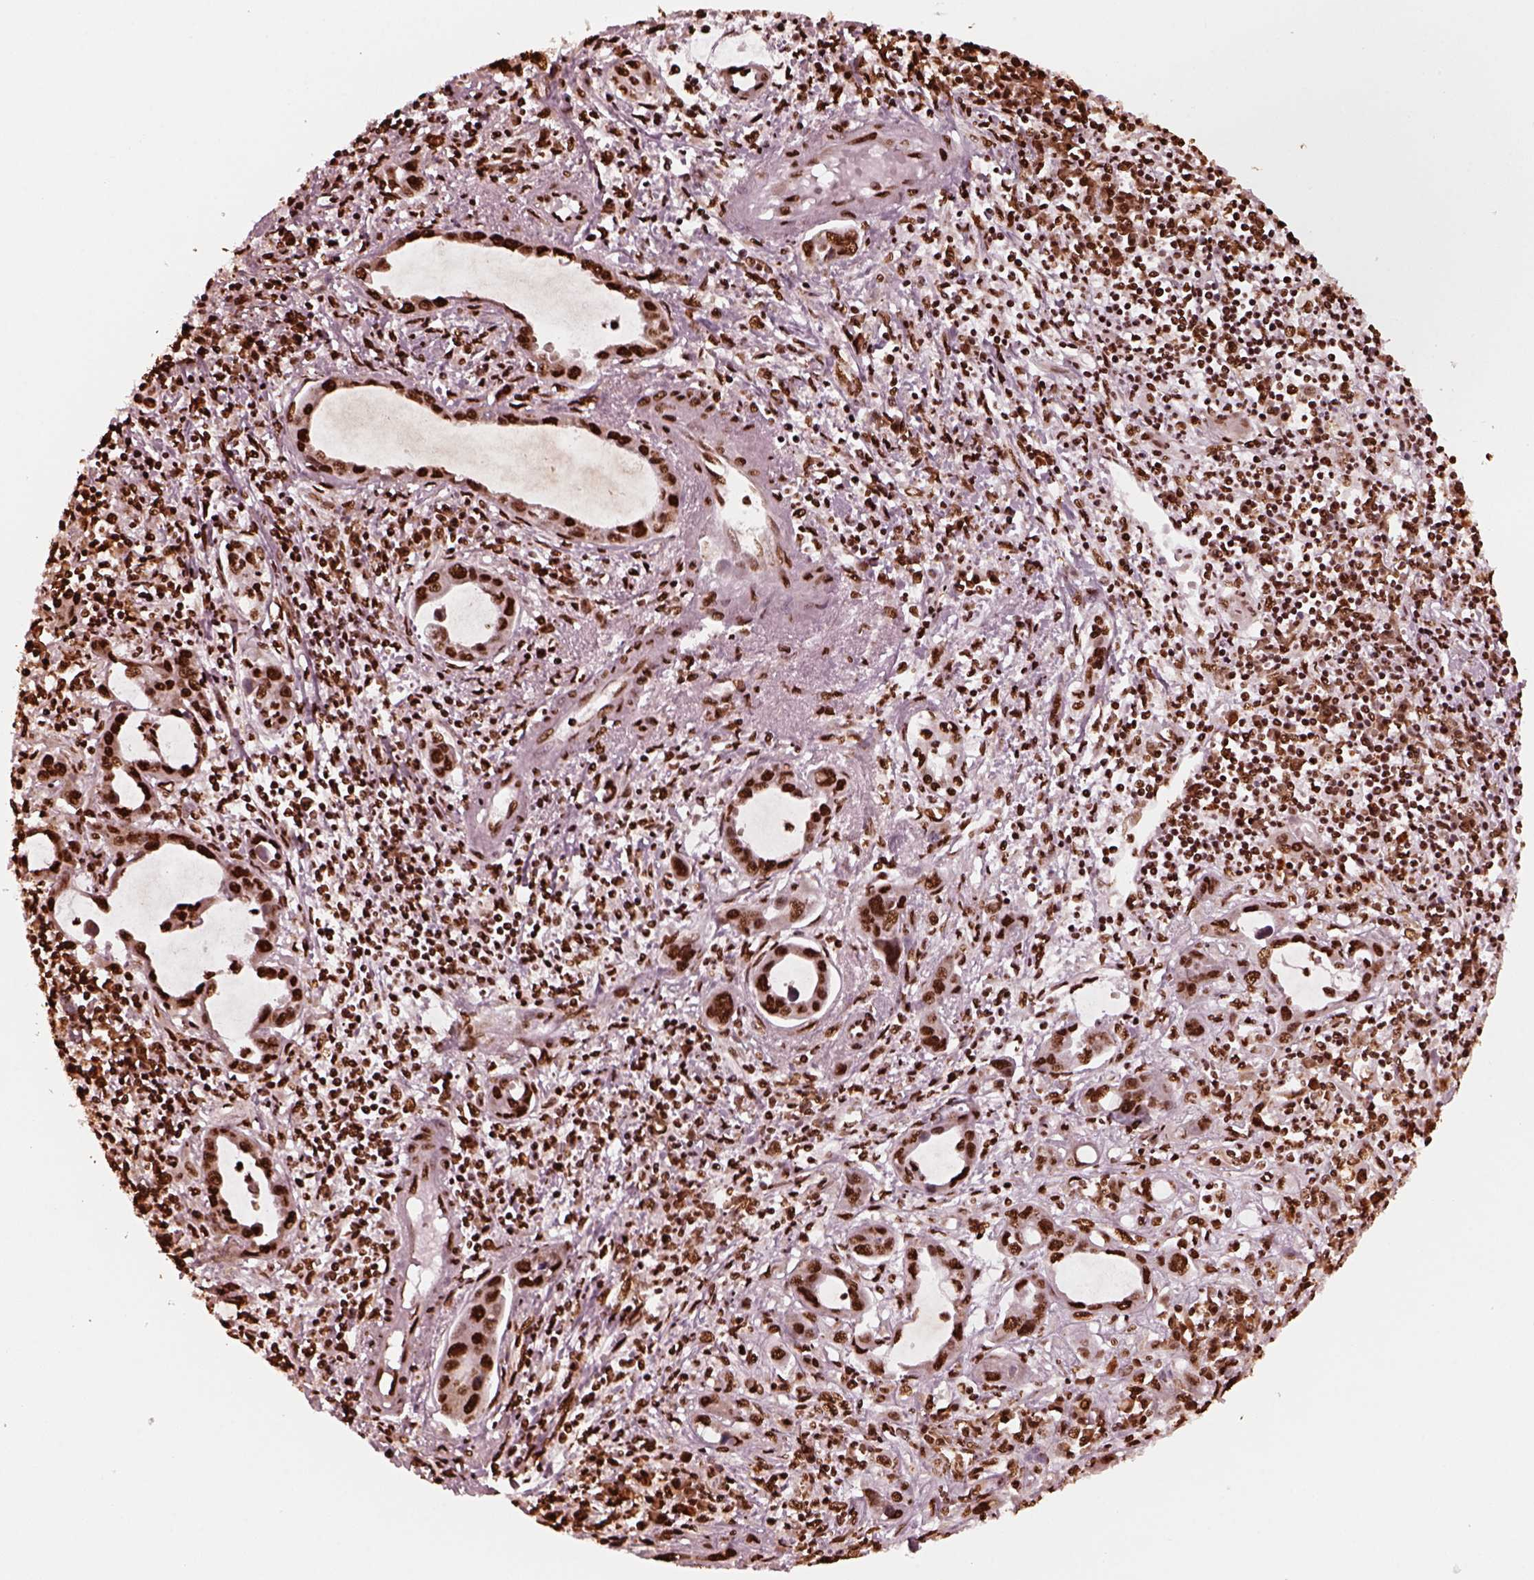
{"staining": {"intensity": "strong", "quantity": ">75%", "location": "nuclear"}, "tissue": "liver cancer", "cell_type": "Tumor cells", "image_type": "cancer", "snomed": [{"axis": "morphology", "description": "Cholangiocarcinoma"}, {"axis": "topography", "description": "Liver"}], "caption": "A micrograph of liver cholangiocarcinoma stained for a protein shows strong nuclear brown staining in tumor cells. (DAB (3,3'-diaminobenzidine) IHC with brightfield microscopy, high magnification).", "gene": "NSD1", "patient": {"sex": "male", "age": 58}}